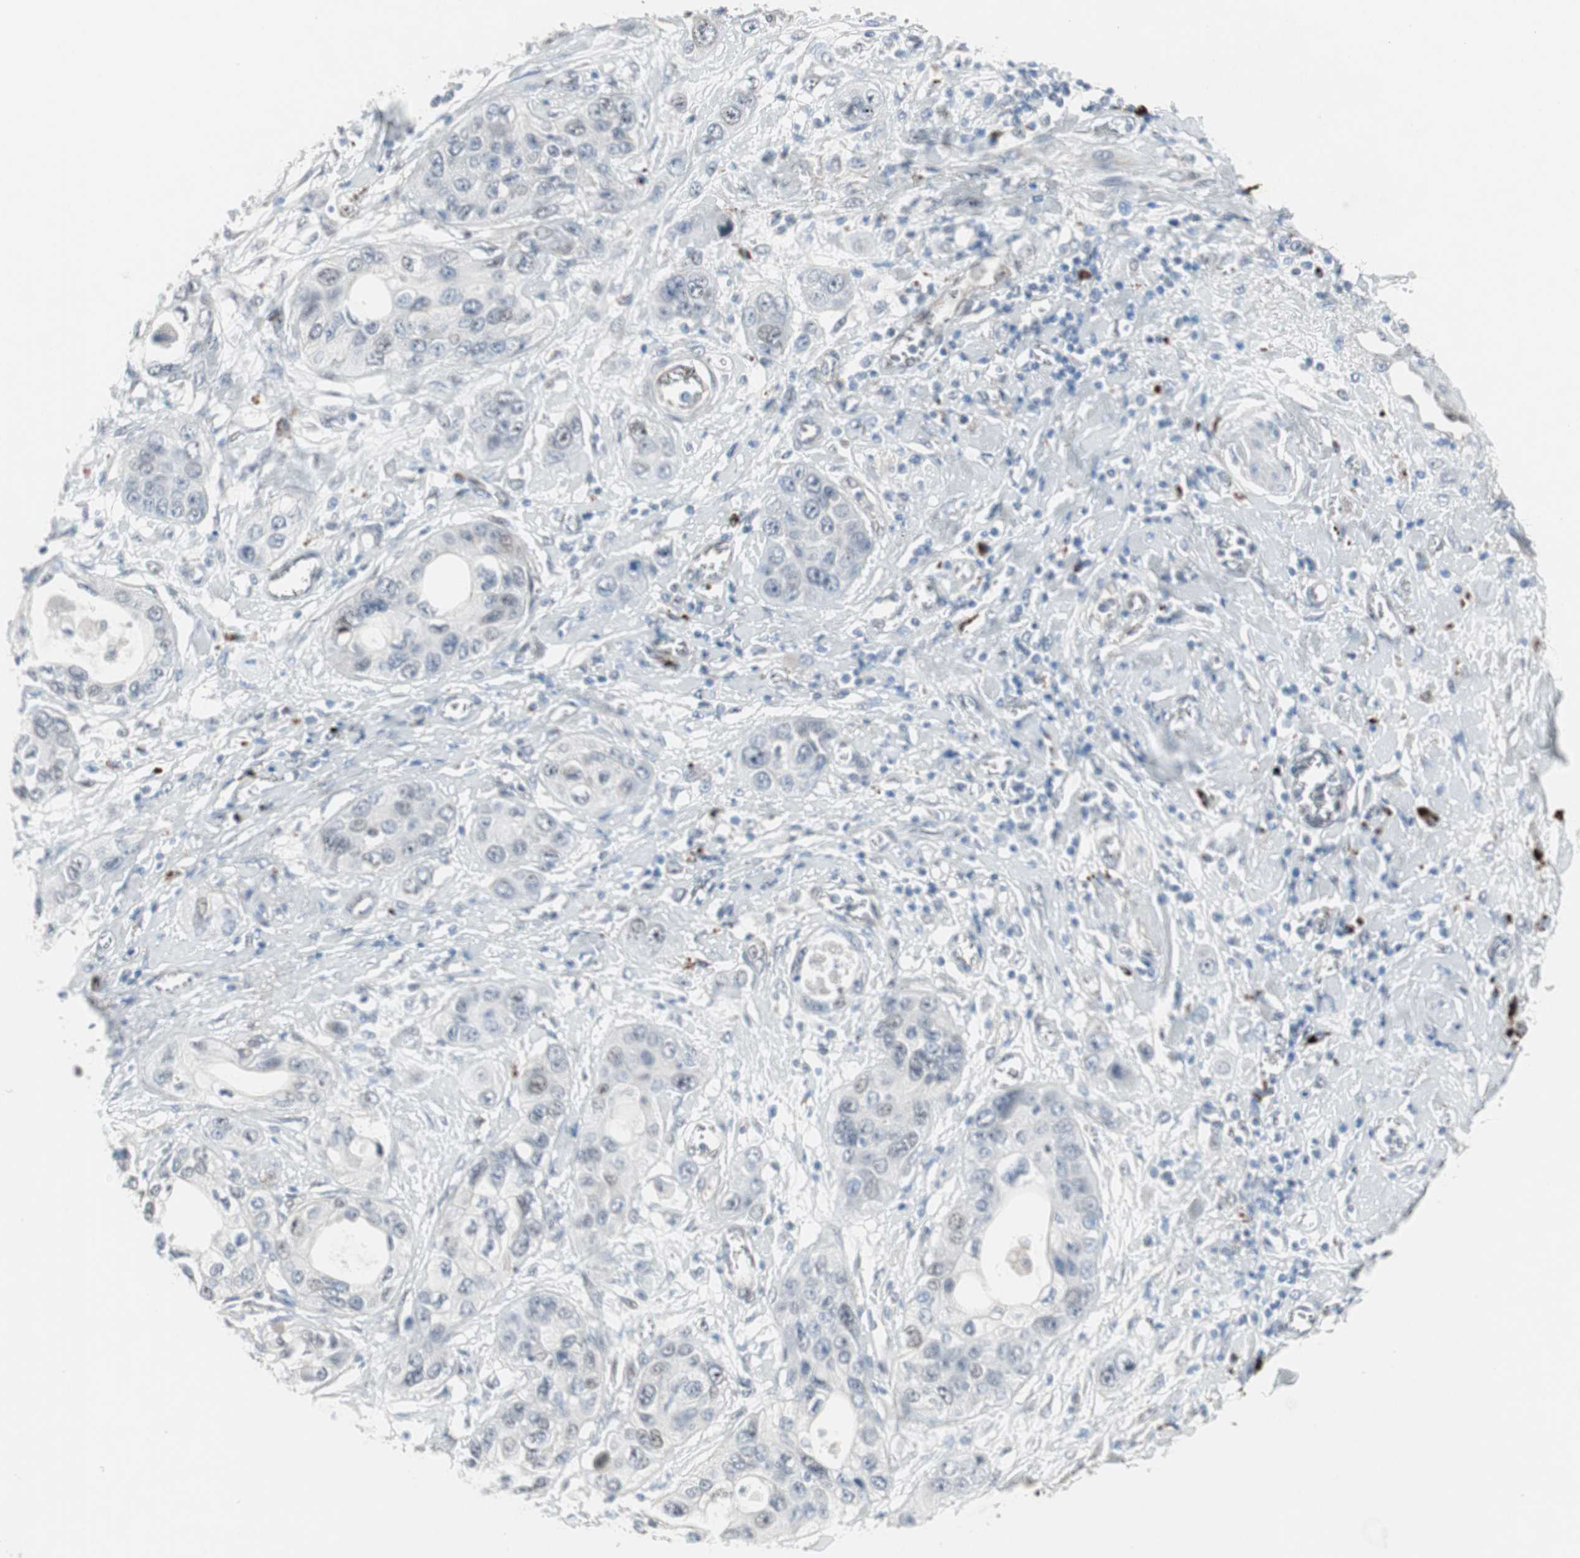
{"staining": {"intensity": "negative", "quantity": "none", "location": "none"}, "tissue": "pancreatic cancer", "cell_type": "Tumor cells", "image_type": "cancer", "snomed": [{"axis": "morphology", "description": "Adenocarcinoma, NOS"}, {"axis": "topography", "description": "Pancreas"}], "caption": "This is an IHC image of human adenocarcinoma (pancreatic). There is no staining in tumor cells.", "gene": "CAND2", "patient": {"sex": "female", "age": 70}}